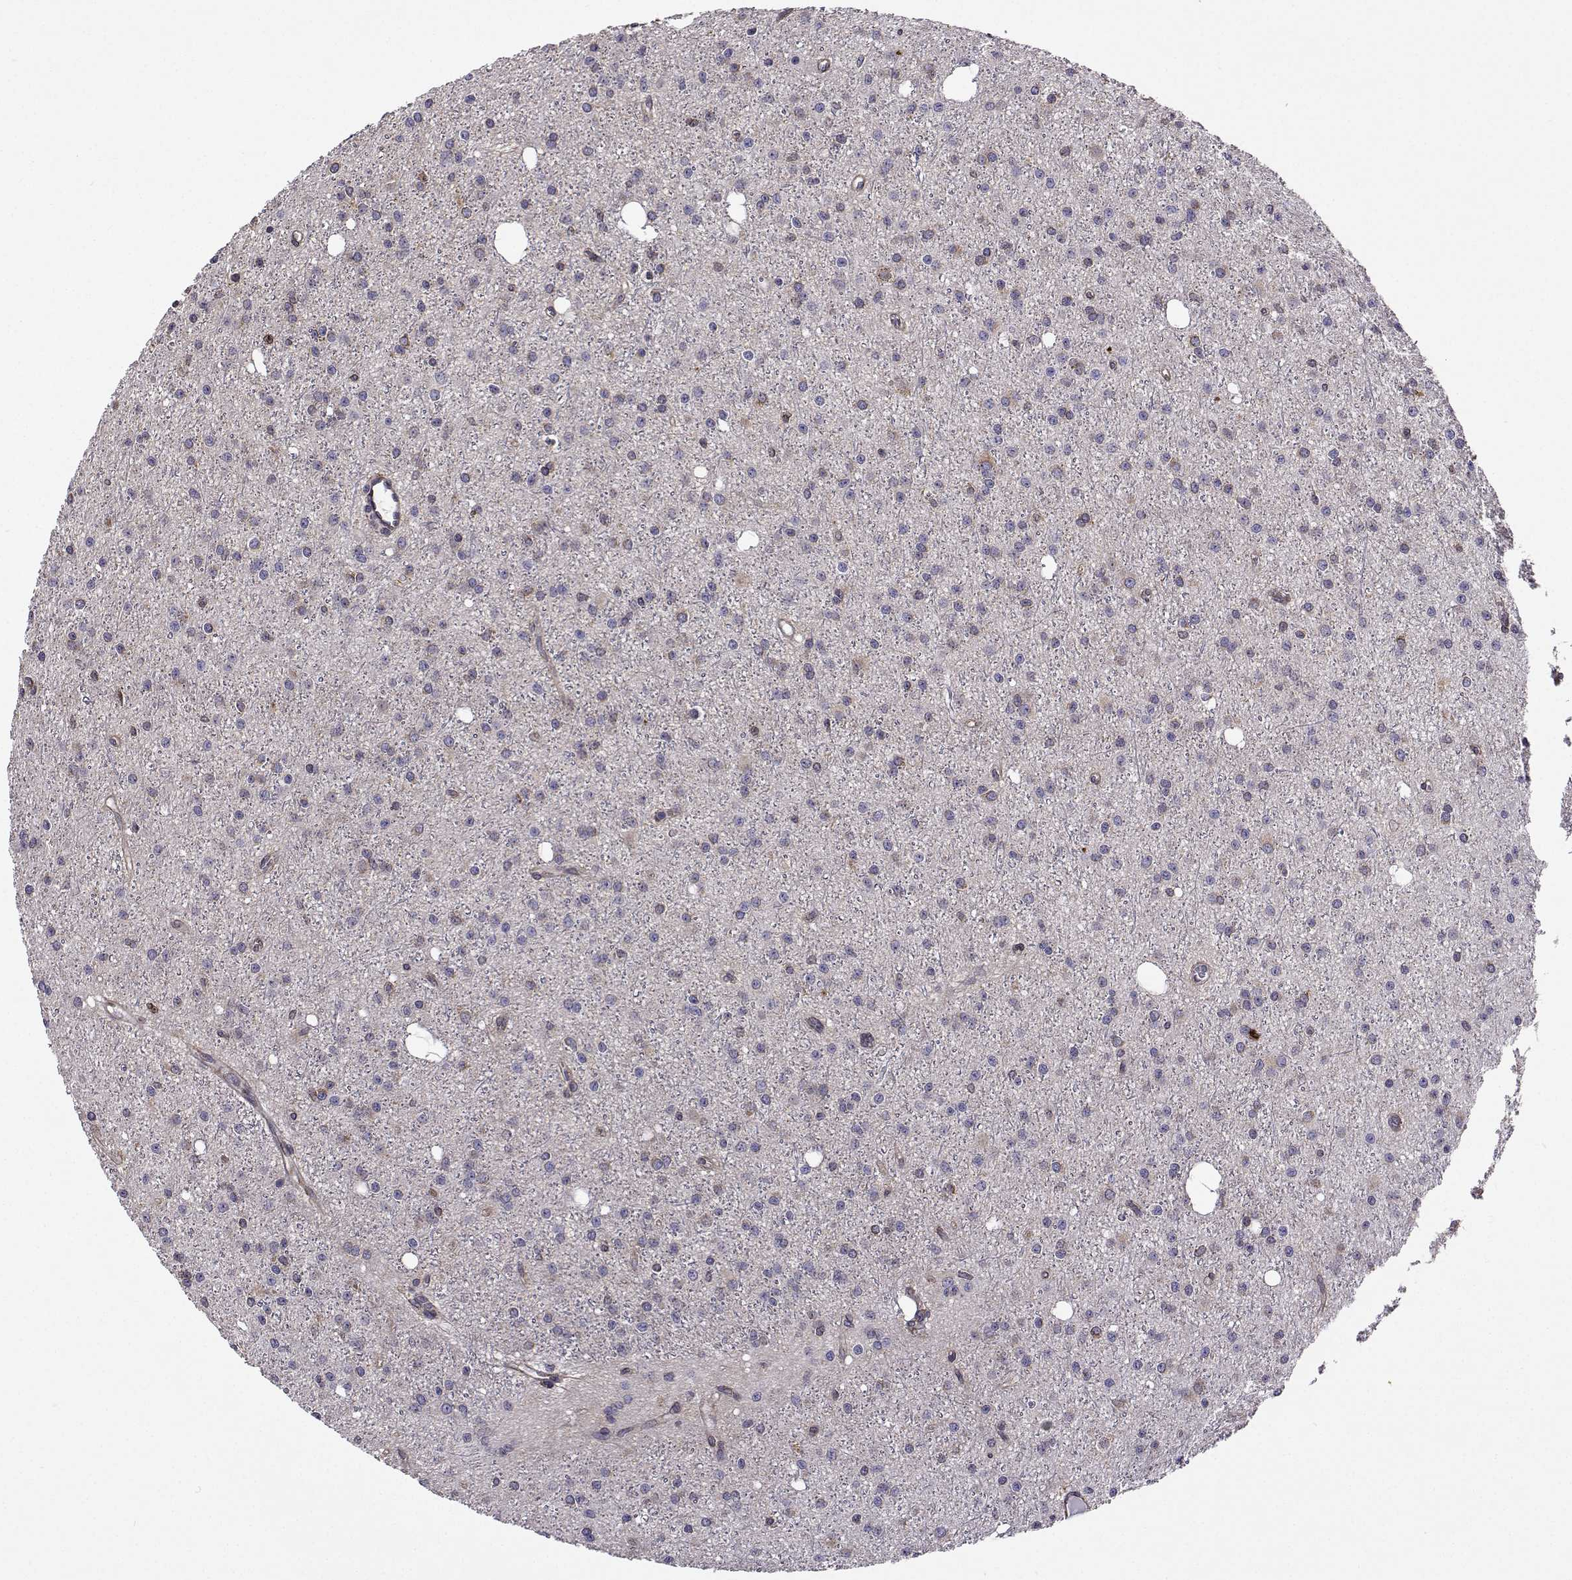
{"staining": {"intensity": "negative", "quantity": "none", "location": "none"}, "tissue": "glioma", "cell_type": "Tumor cells", "image_type": "cancer", "snomed": [{"axis": "morphology", "description": "Glioma, malignant, Low grade"}, {"axis": "topography", "description": "Brain"}], "caption": "Immunohistochemistry of human malignant glioma (low-grade) demonstrates no positivity in tumor cells. The staining is performed using DAB brown chromogen with nuclei counter-stained in using hematoxylin.", "gene": "PGRMC2", "patient": {"sex": "male", "age": 27}}